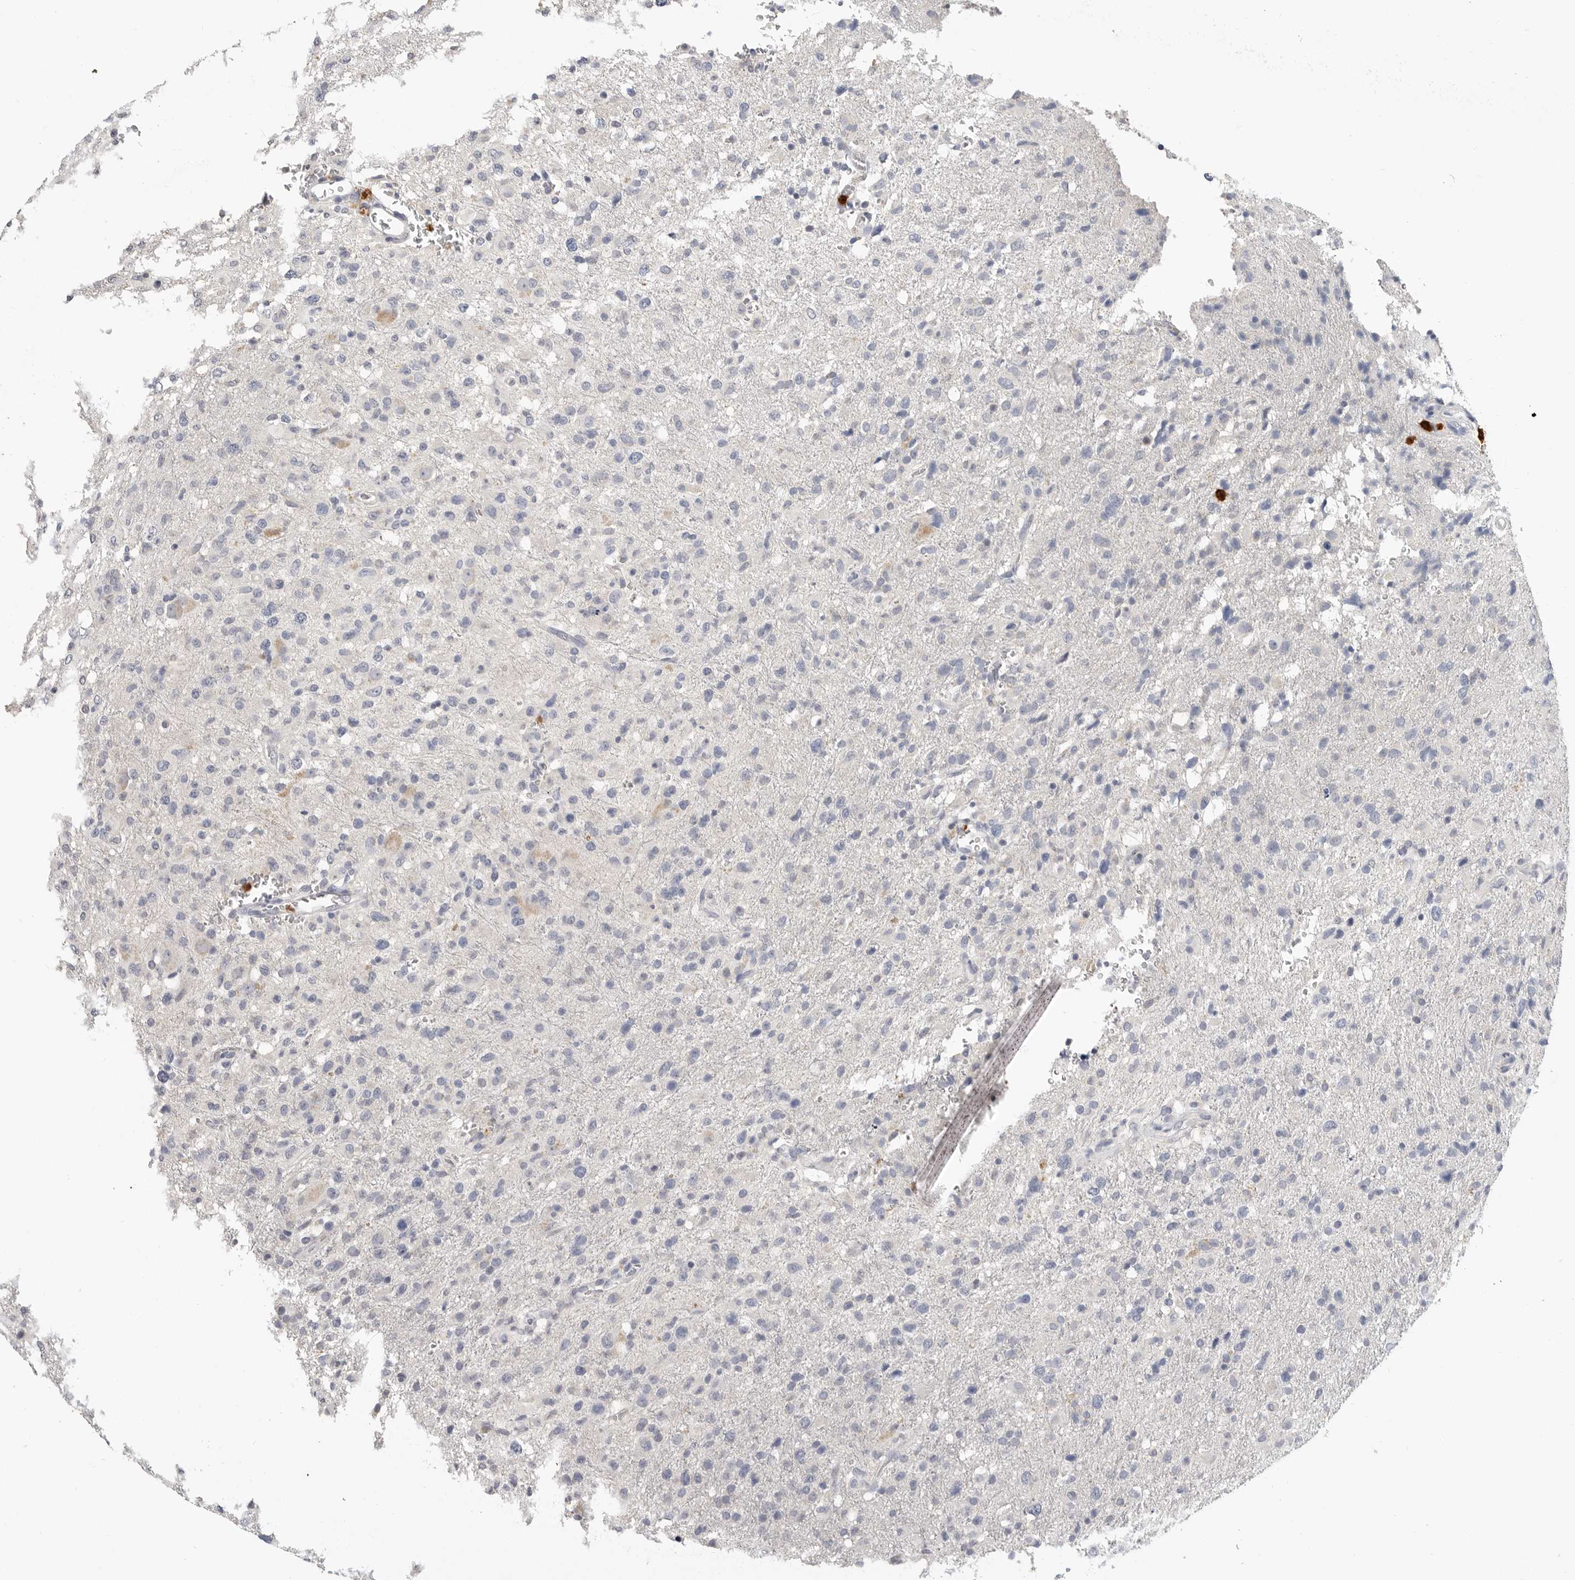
{"staining": {"intensity": "negative", "quantity": "none", "location": "none"}, "tissue": "glioma", "cell_type": "Tumor cells", "image_type": "cancer", "snomed": [{"axis": "morphology", "description": "Glioma, malignant, High grade"}, {"axis": "topography", "description": "Brain"}], "caption": "Immunohistochemistry (IHC) image of glioma stained for a protein (brown), which displays no expression in tumor cells.", "gene": "LTBR", "patient": {"sex": "female", "age": 57}}